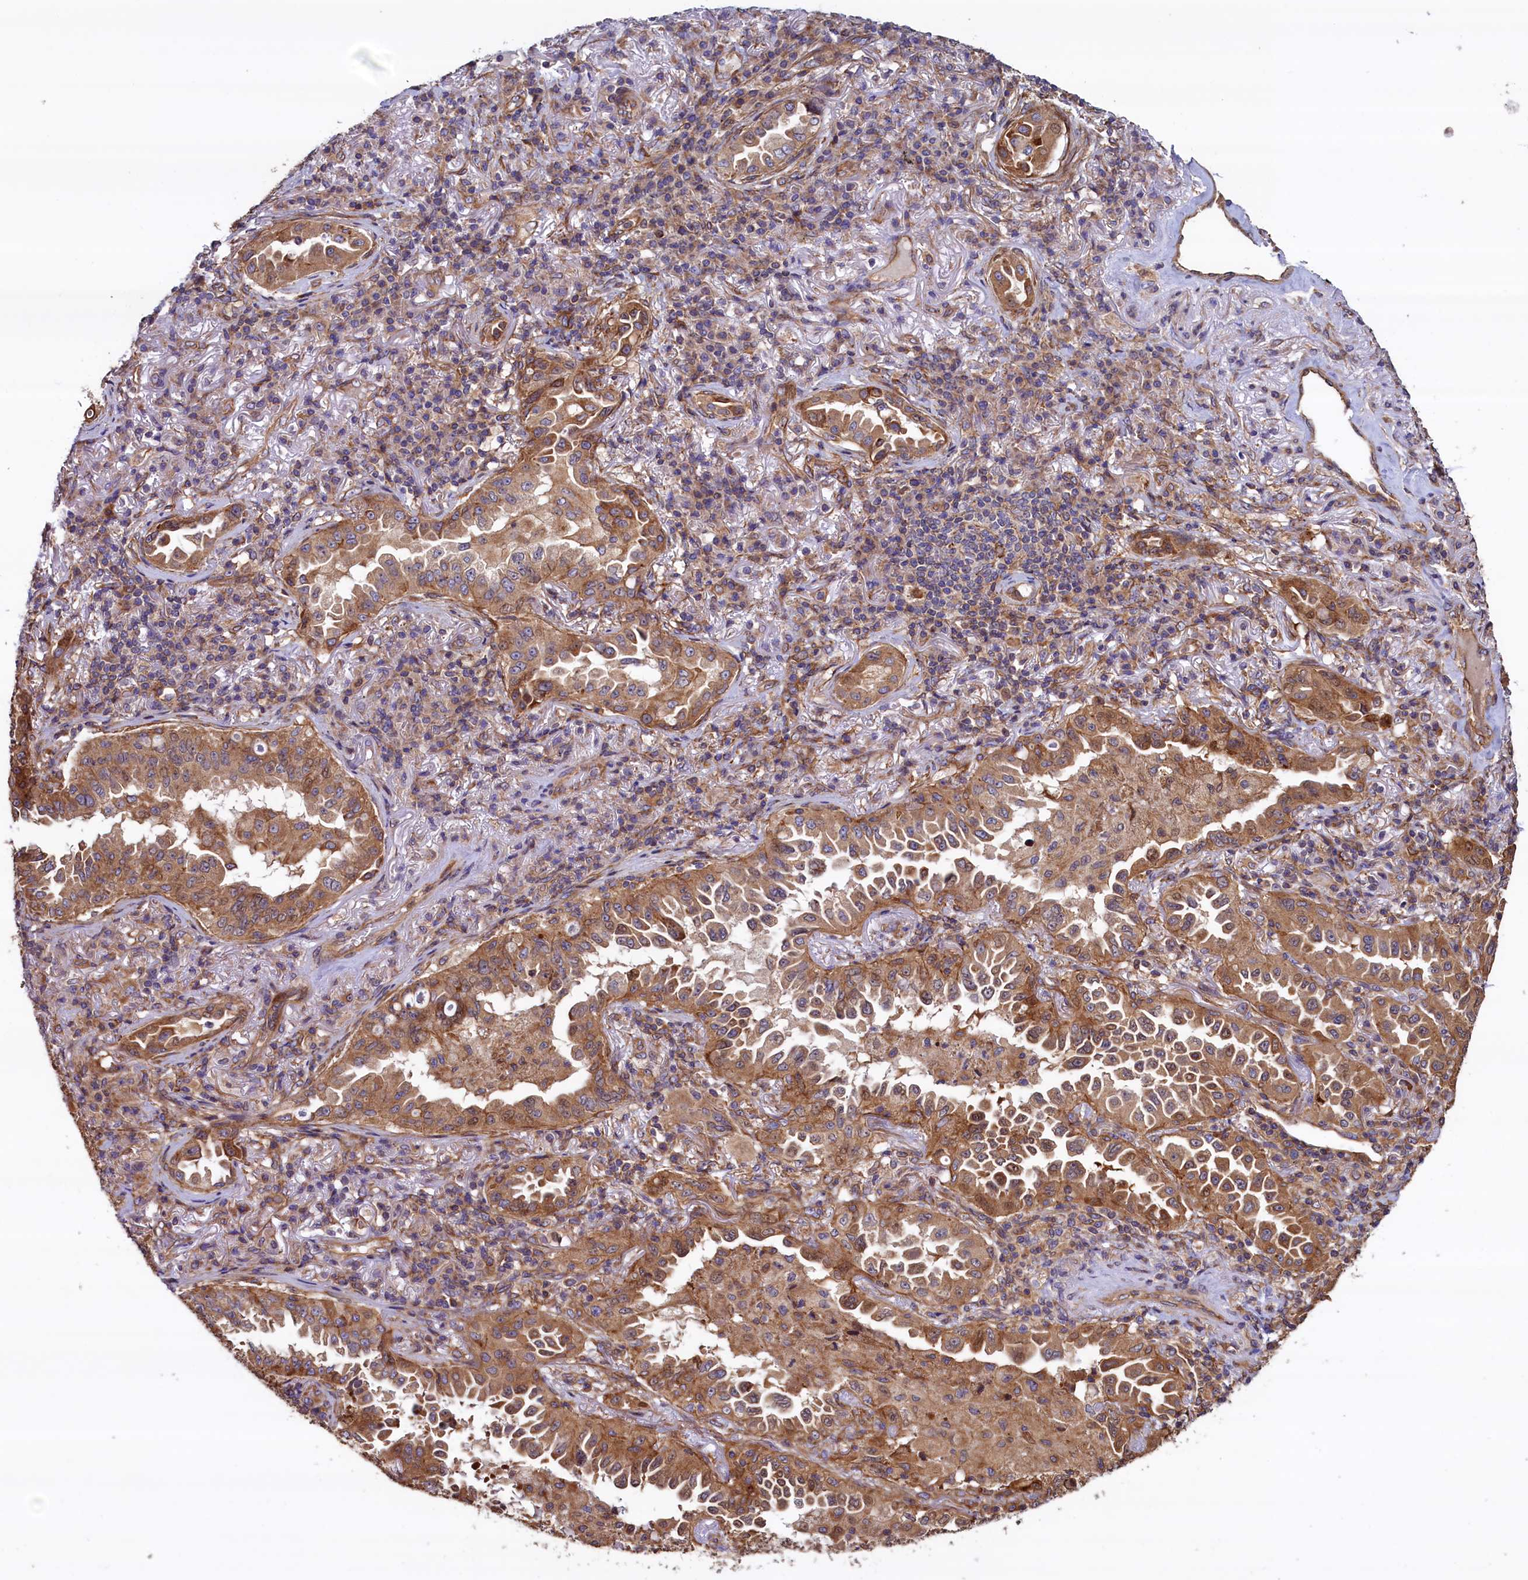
{"staining": {"intensity": "moderate", "quantity": ">75%", "location": "cytoplasmic/membranous"}, "tissue": "lung cancer", "cell_type": "Tumor cells", "image_type": "cancer", "snomed": [{"axis": "morphology", "description": "Adenocarcinoma, NOS"}, {"axis": "topography", "description": "Lung"}], "caption": "Protein staining reveals moderate cytoplasmic/membranous staining in approximately >75% of tumor cells in lung cancer.", "gene": "ATXN2L", "patient": {"sex": "female", "age": 69}}